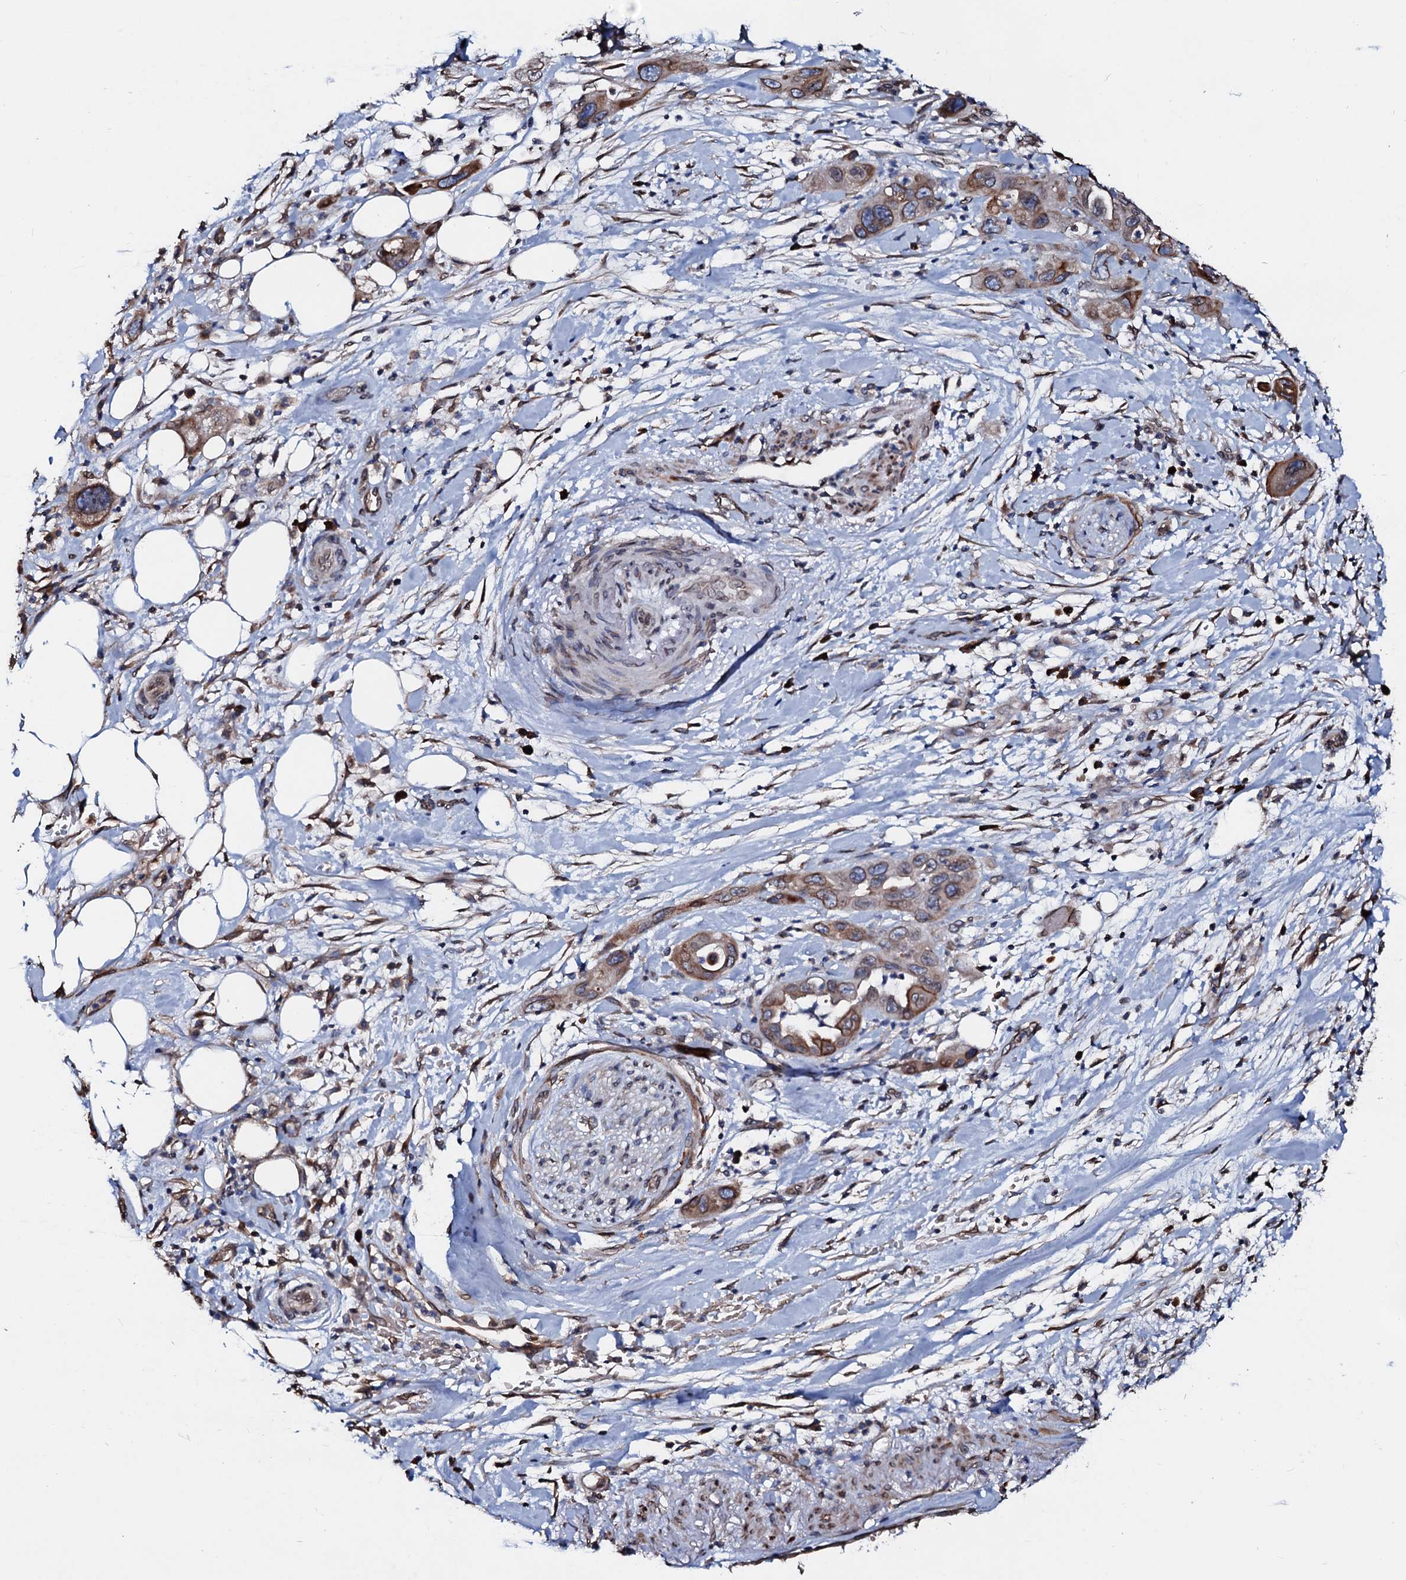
{"staining": {"intensity": "moderate", "quantity": ">75%", "location": "cytoplasmic/membranous,nuclear"}, "tissue": "pancreatic cancer", "cell_type": "Tumor cells", "image_type": "cancer", "snomed": [{"axis": "morphology", "description": "Adenocarcinoma, NOS"}, {"axis": "topography", "description": "Pancreas"}], "caption": "There is medium levels of moderate cytoplasmic/membranous and nuclear expression in tumor cells of pancreatic cancer (adenocarcinoma), as demonstrated by immunohistochemical staining (brown color).", "gene": "NRP2", "patient": {"sex": "female", "age": 71}}